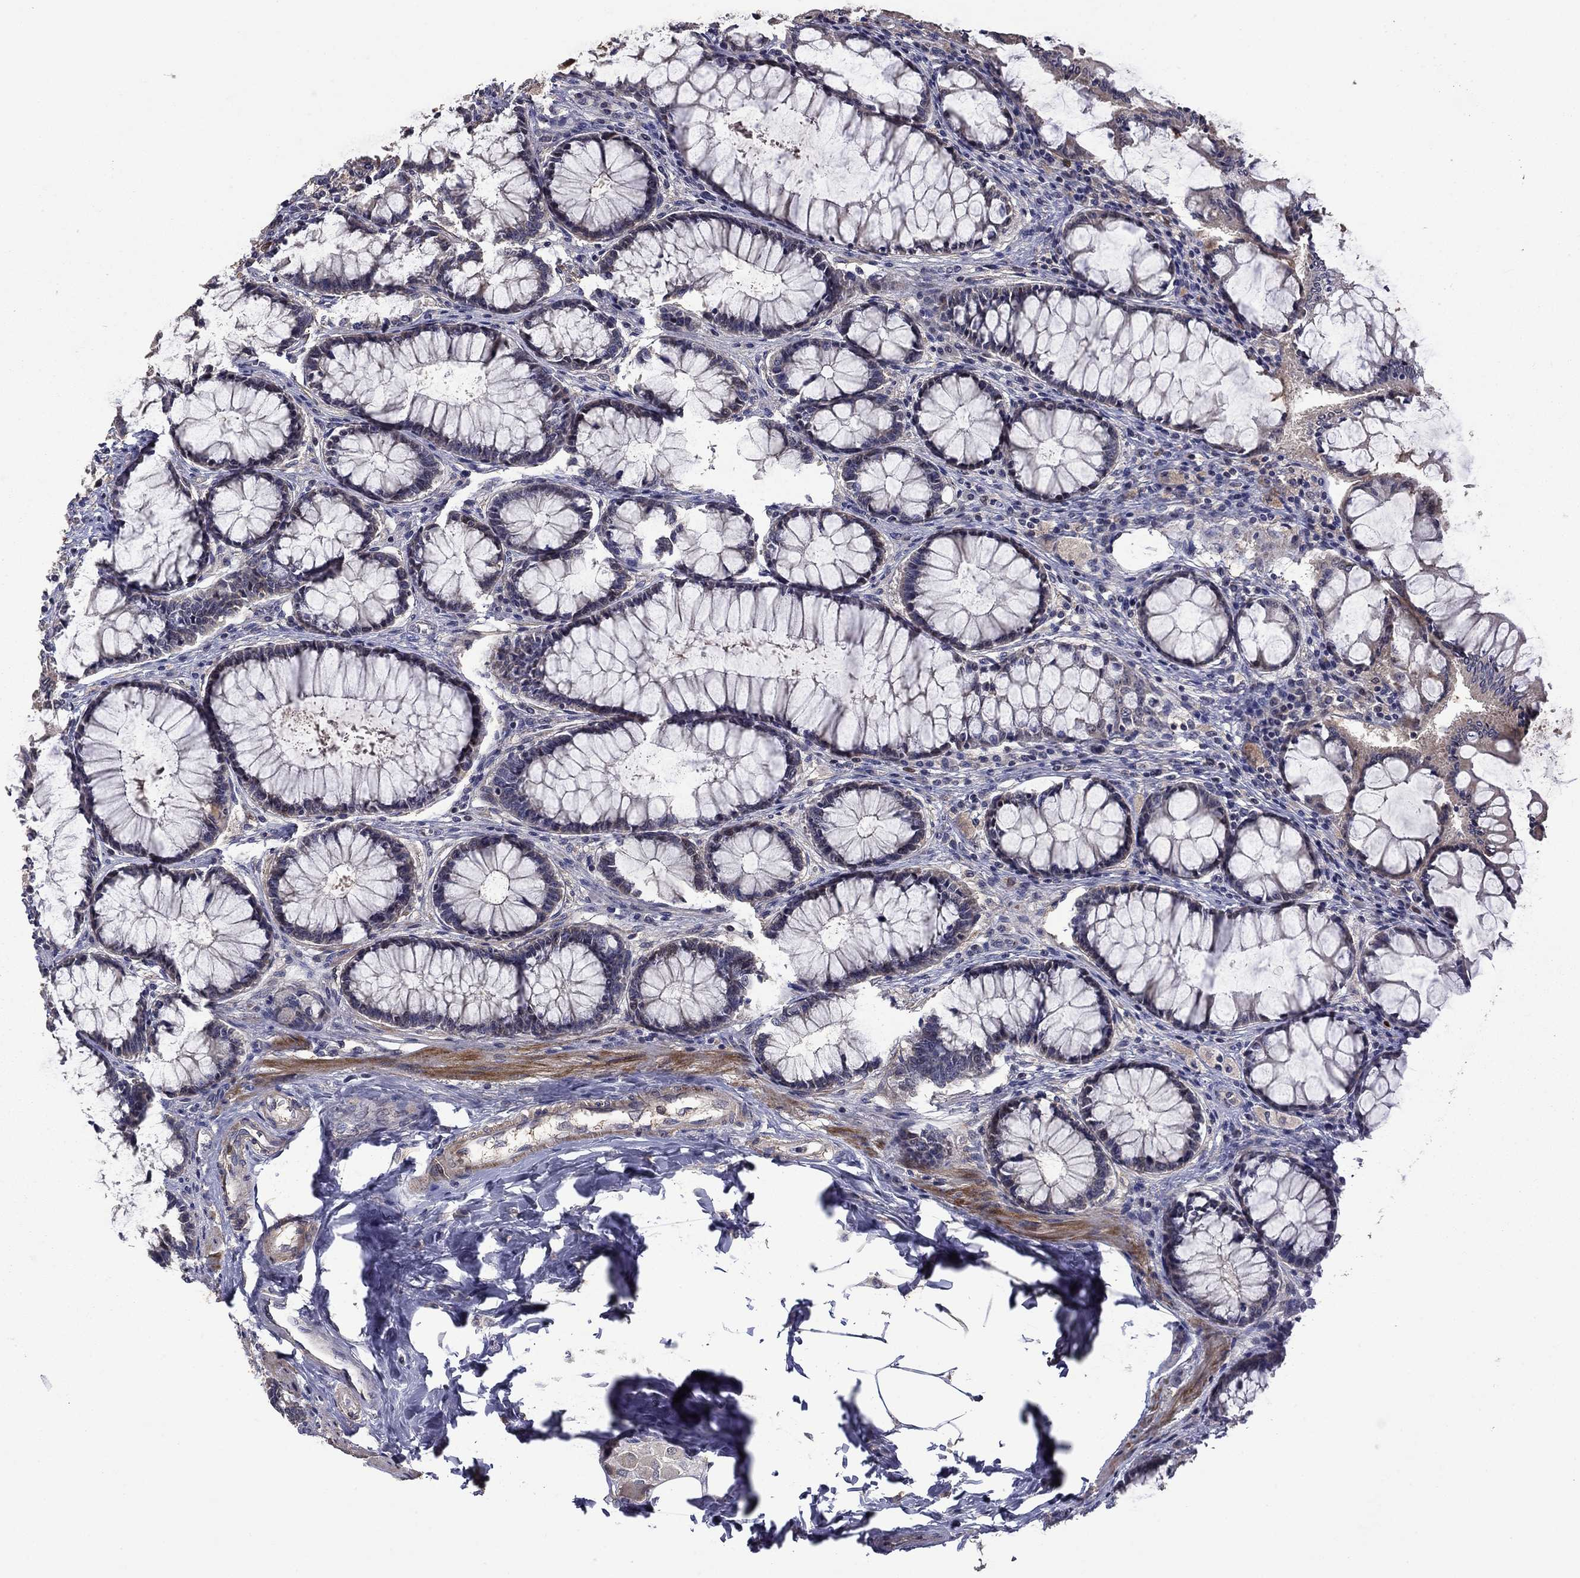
{"staining": {"intensity": "negative", "quantity": "none", "location": "none"}, "tissue": "colon", "cell_type": "Endothelial cells", "image_type": "normal", "snomed": [{"axis": "morphology", "description": "Normal tissue, NOS"}, {"axis": "topography", "description": "Colon"}], "caption": "This is an immunohistochemistry (IHC) histopathology image of benign colon. There is no expression in endothelial cells.", "gene": "SATB1", "patient": {"sex": "female", "age": 65}}